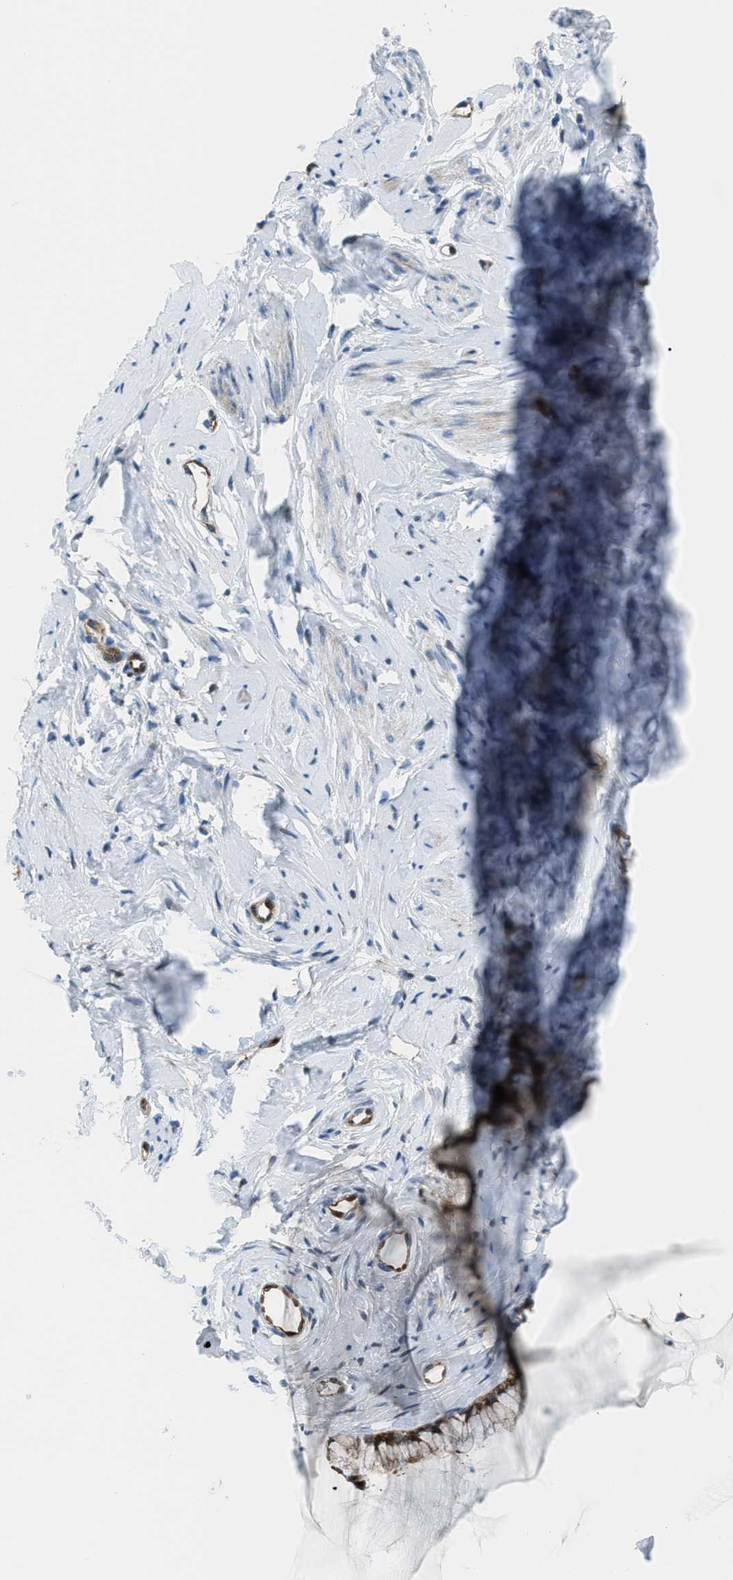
{"staining": {"intensity": "moderate", "quantity": ">75%", "location": "cytoplasmic/membranous,nuclear"}, "tissue": "cervix", "cell_type": "Glandular cells", "image_type": "normal", "snomed": [{"axis": "morphology", "description": "Normal tissue, NOS"}, {"axis": "topography", "description": "Cervix"}], "caption": "Protein staining of unremarkable cervix shows moderate cytoplasmic/membranous,nuclear expression in approximately >75% of glandular cells. (IHC, brightfield microscopy, high magnification).", "gene": "YWHAE", "patient": {"sex": "female", "age": 65}}